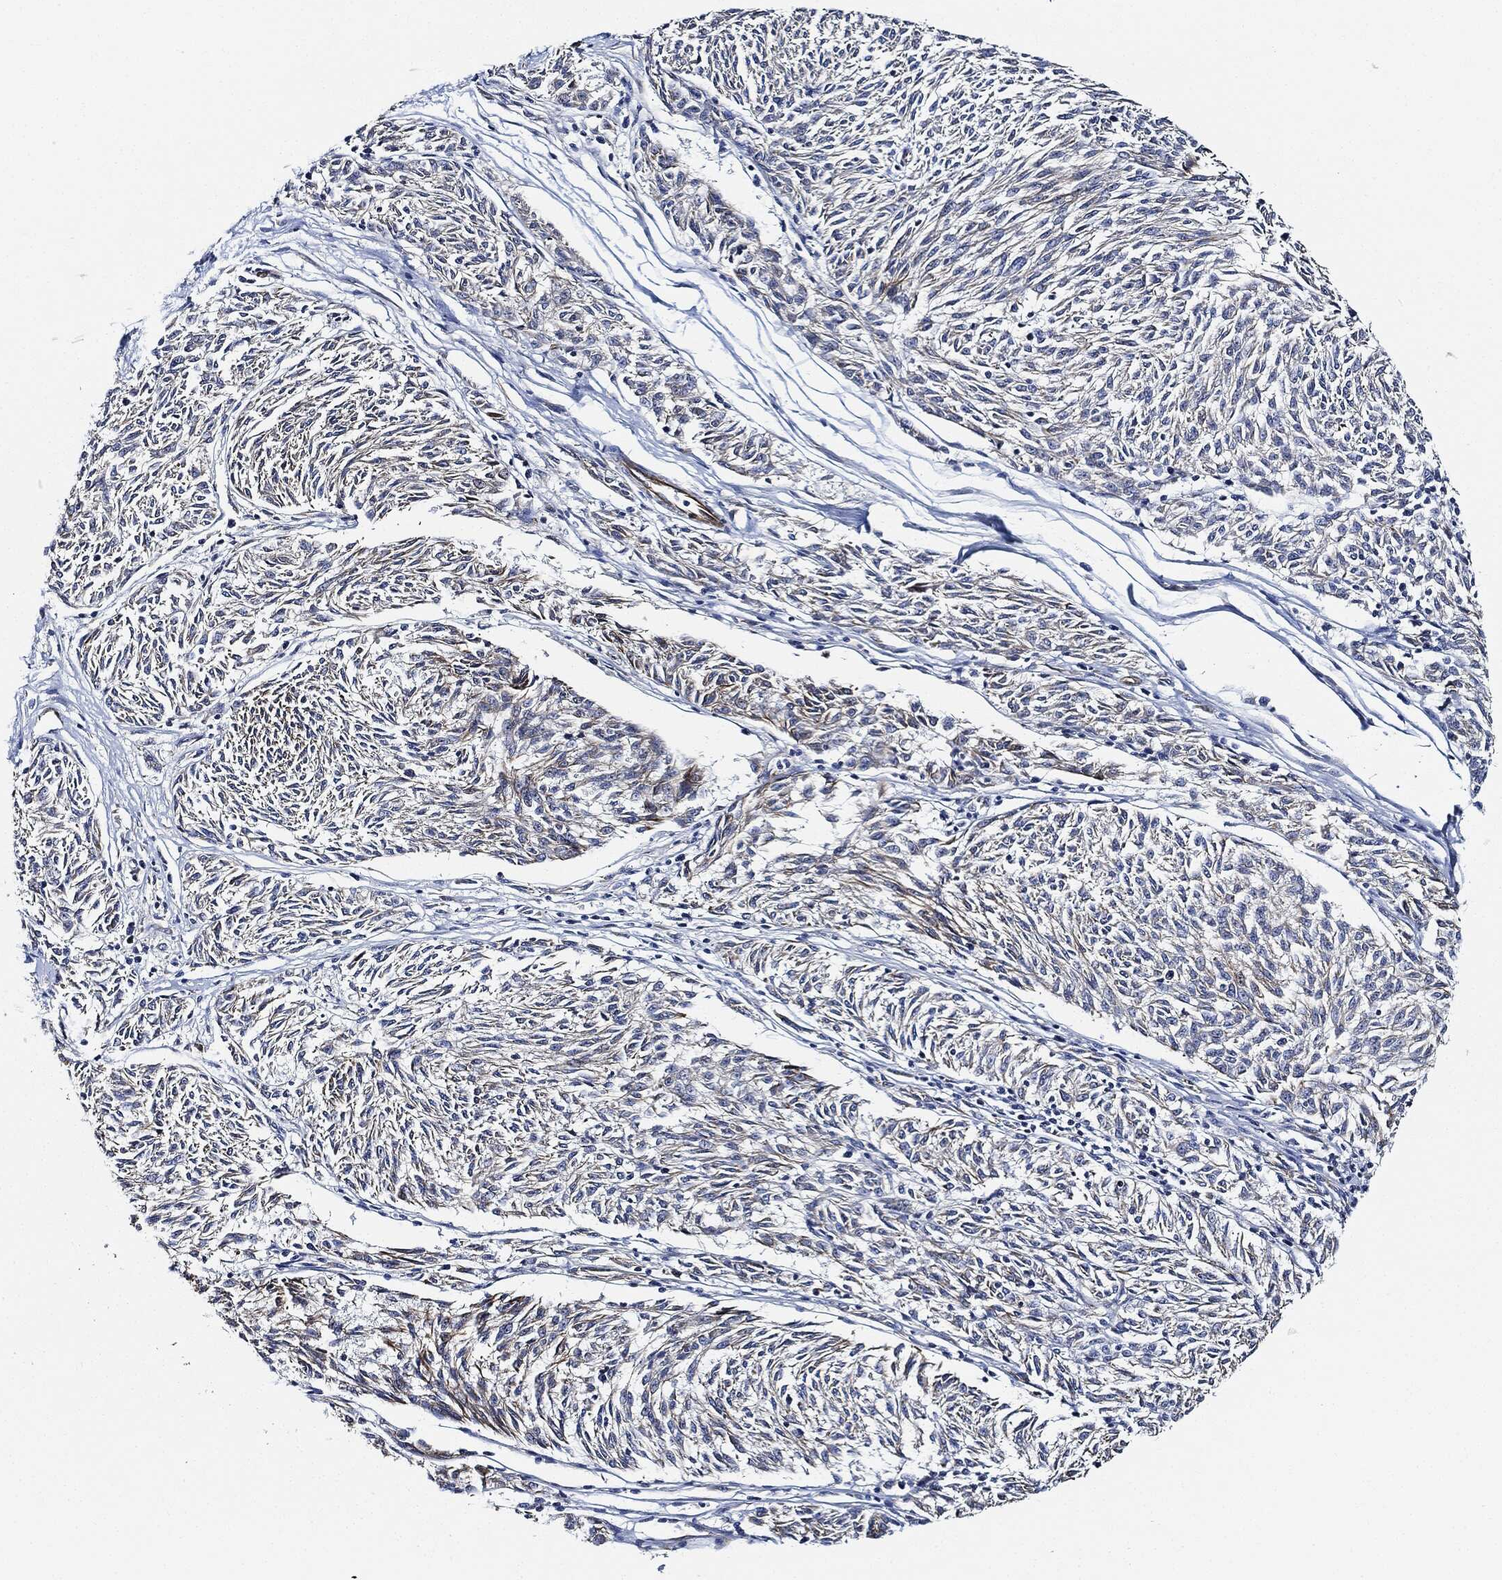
{"staining": {"intensity": "negative", "quantity": "none", "location": "none"}, "tissue": "melanoma", "cell_type": "Tumor cells", "image_type": "cancer", "snomed": [{"axis": "morphology", "description": "Malignant melanoma, NOS"}, {"axis": "topography", "description": "Skin"}], "caption": "Micrograph shows no significant protein staining in tumor cells of melanoma.", "gene": "THSD1", "patient": {"sex": "female", "age": 72}}